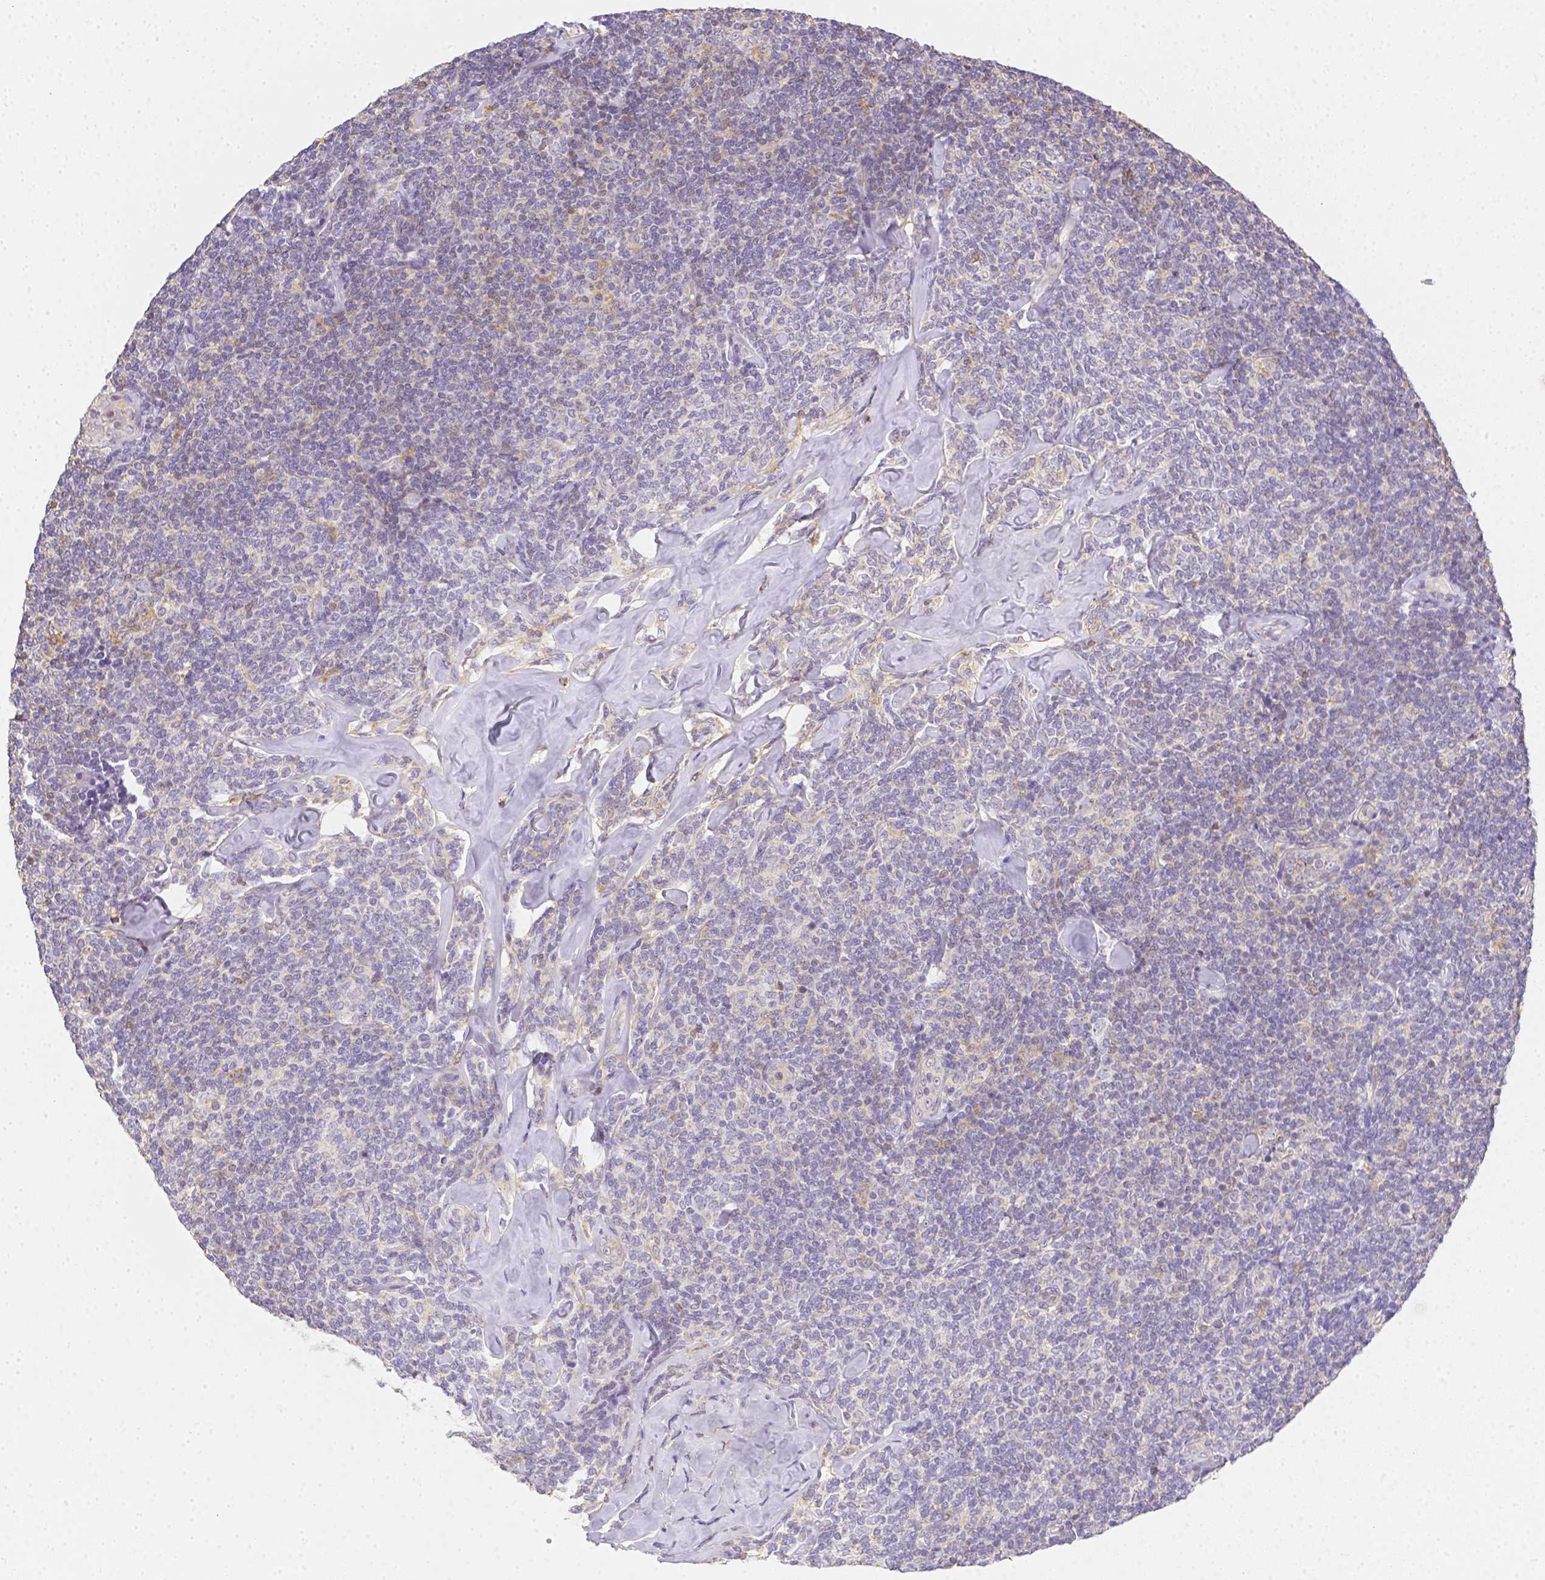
{"staining": {"intensity": "negative", "quantity": "none", "location": "none"}, "tissue": "lymphoma", "cell_type": "Tumor cells", "image_type": "cancer", "snomed": [{"axis": "morphology", "description": "Malignant lymphoma, non-Hodgkin's type, Low grade"}, {"axis": "topography", "description": "Lymph node"}], "caption": "IHC histopathology image of human malignant lymphoma, non-Hodgkin's type (low-grade) stained for a protein (brown), which demonstrates no expression in tumor cells.", "gene": "ASAH2", "patient": {"sex": "female", "age": 56}}